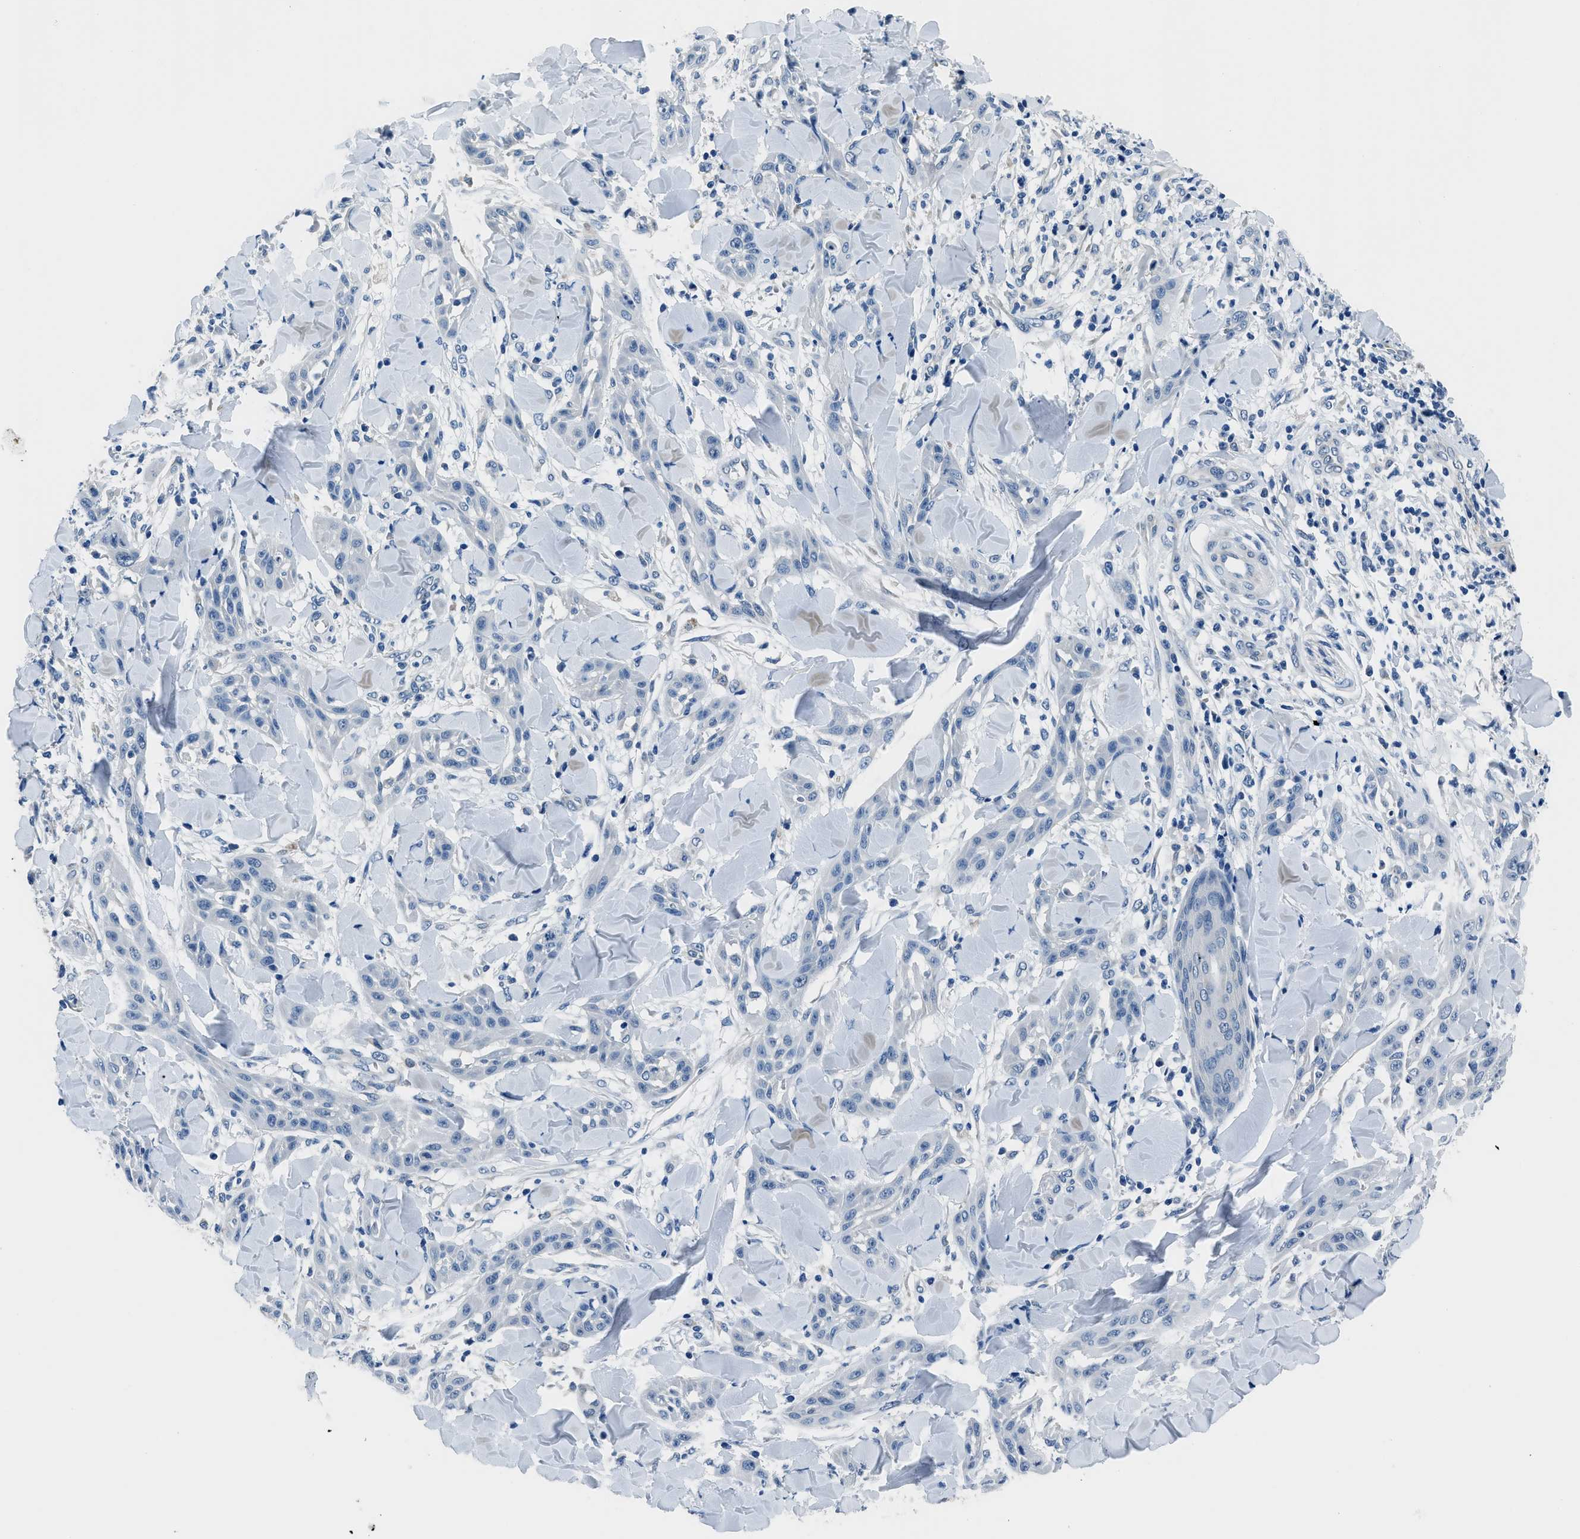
{"staining": {"intensity": "negative", "quantity": "none", "location": "none"}, "tissue": "skin cancer", "cell_type": "Tumor cells", "image_type": "cancer", "snomed": [{"axis": "morphology", "description": "Squamous cell carcinoma, NOS"}, {"axis": "topography", "description": "Skin"}], "caption": "An image of human squamous cell carcinoma (skin) is negative for staining in tumor cells.", "gene": "GJA3", "patient": {"sex": "male", "age": 24}}